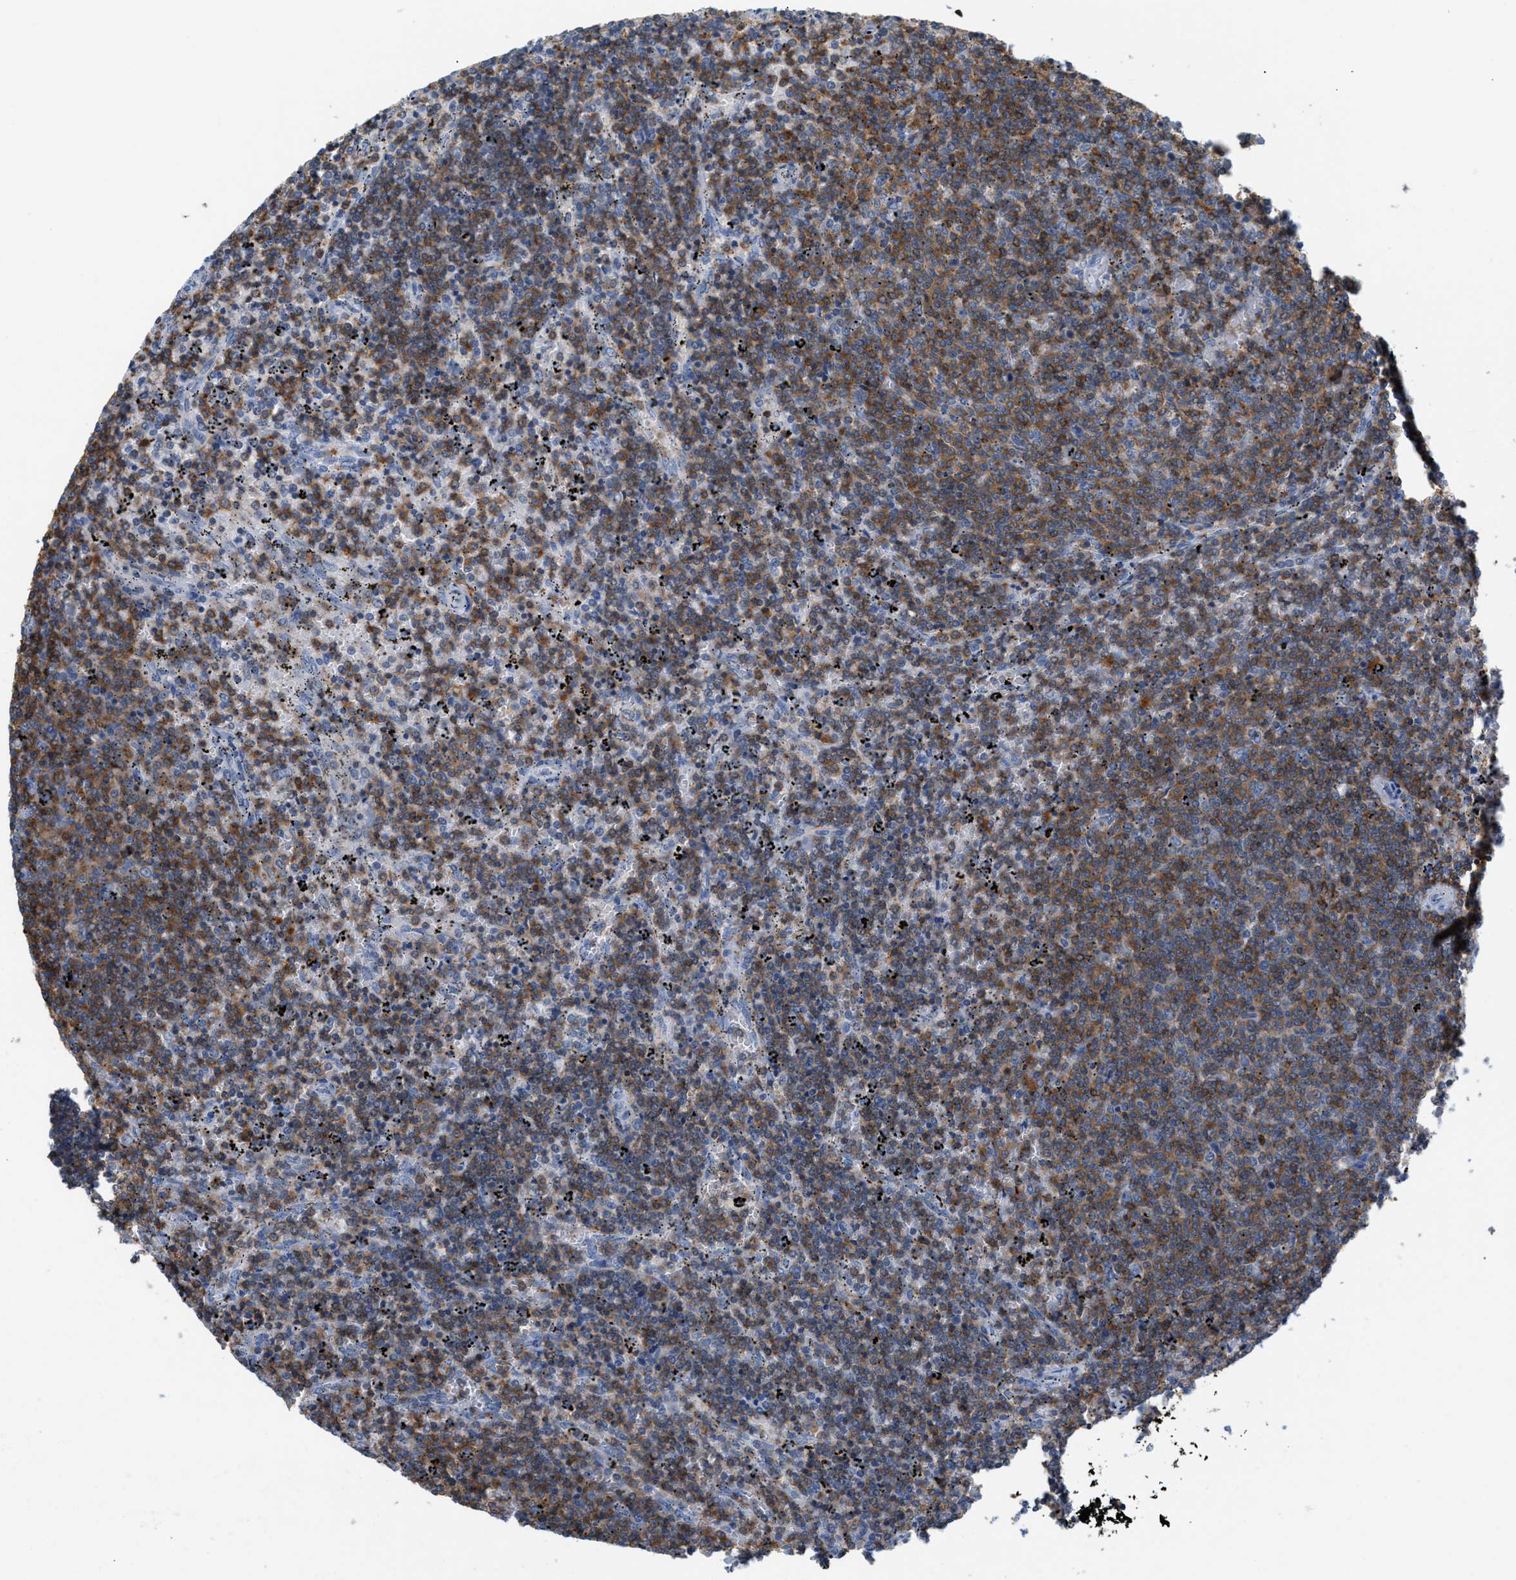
{"staining": {"intensity": "moderate", "quantity": "25%-75%", "location": "cytoplasmic/membranous"}, "tissue": "lymphoma", "cell_type": "Tumor cells", "image_type": "cancer", "snomed": [{"axis": "morphology", "description": "Malignant lymphoma, non-Hodgkin's type, Low grade"}, {"axis": "topography", "description": "Spleen"}], "caption": "Protein positivity by immunohistochemistry (IHC) shows moderate cytoplasmic/membranous staining in approximately 25%-75% of tumor cells in low-grade malignant lymphoma, non-Hodgkin's type.", "gene": "IL16", "patient": {"sex": "female", "age": 50}}